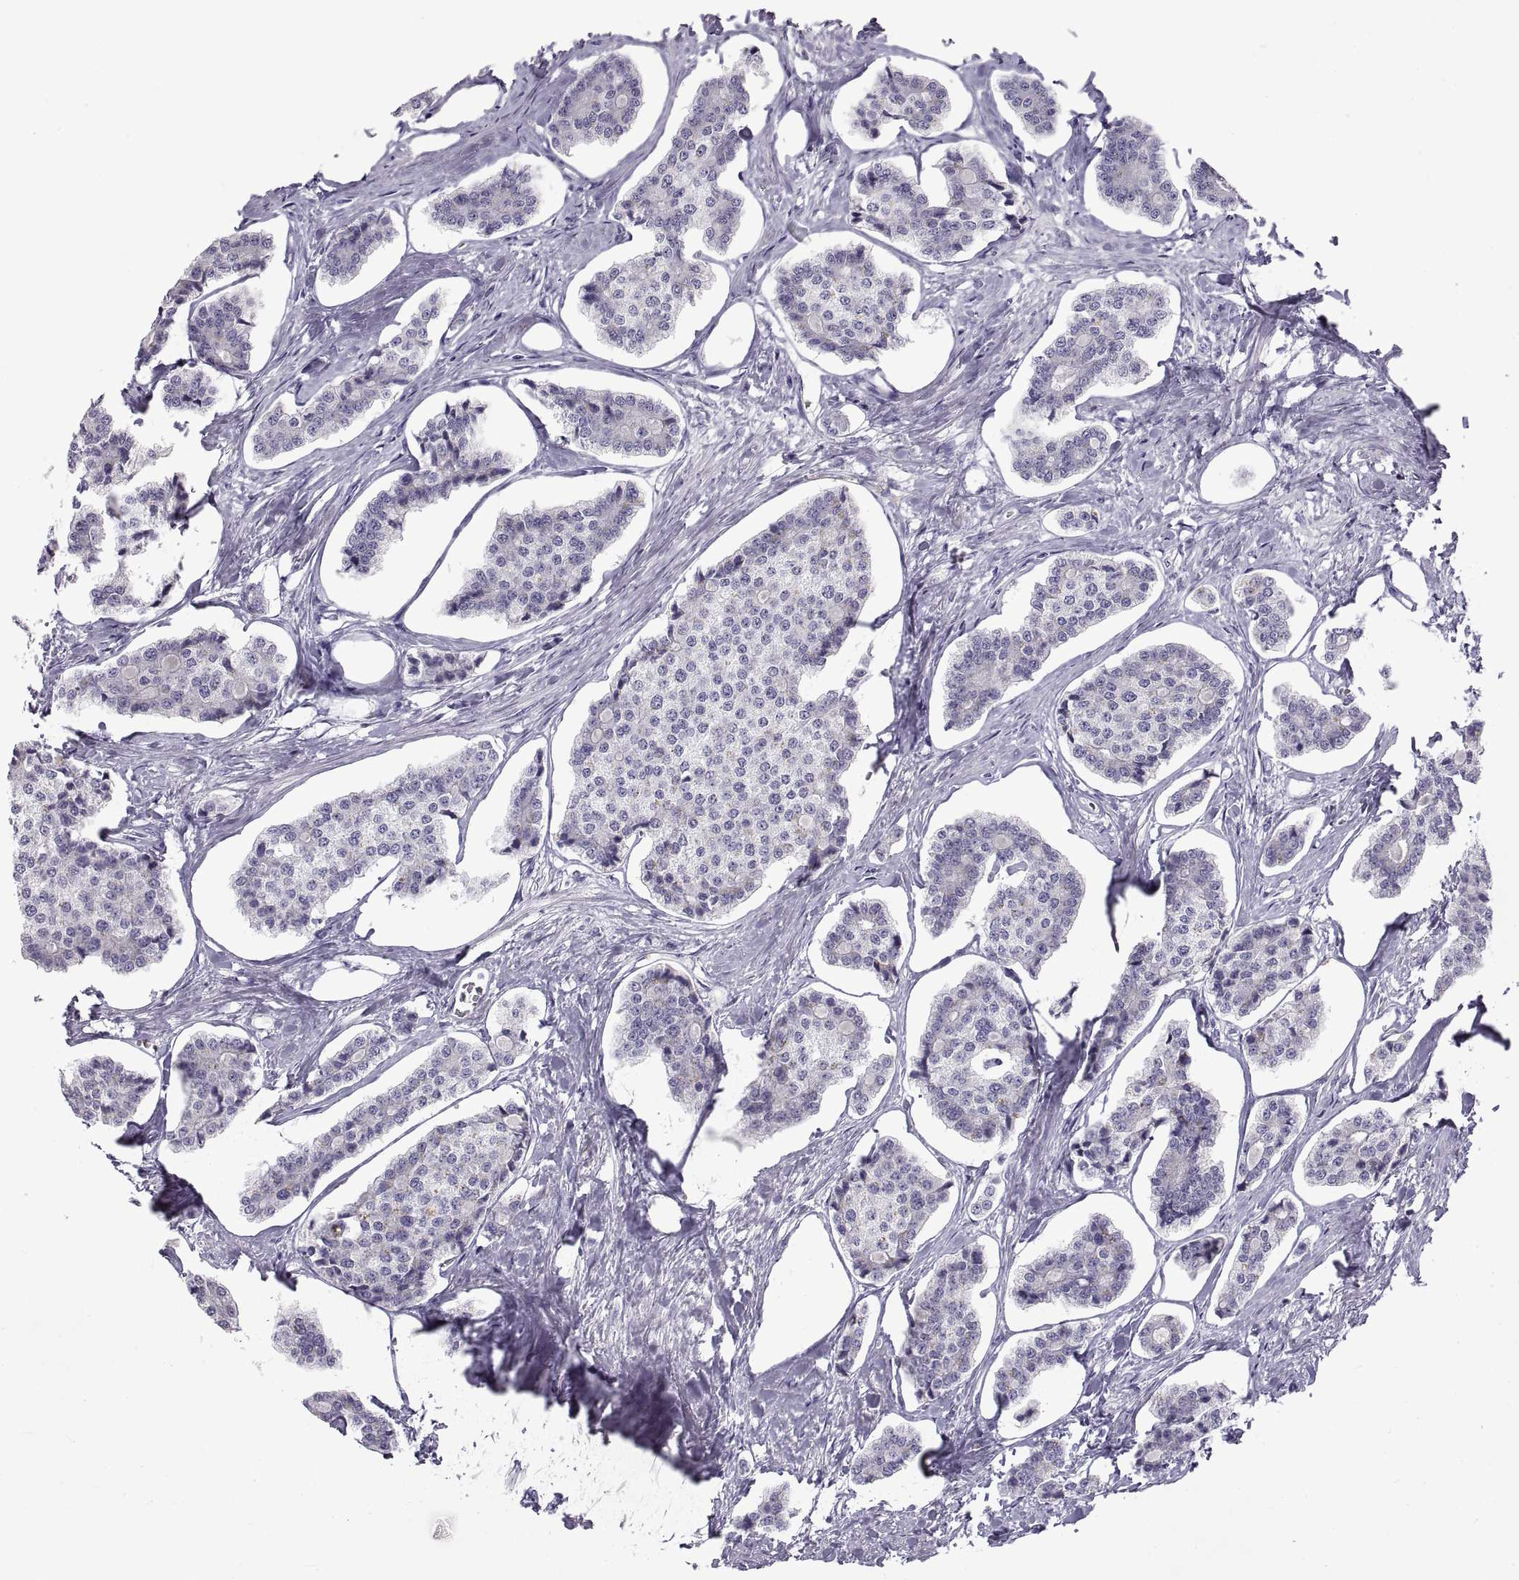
{"staining": {"intensity": "negative", "quantity": "none", "location": "none"}, "tissue": "carcinoid", "cell_type": "Tumor cells", "image_type": "cancer", "snomed": [{"axis": "morphology", "description": "Carcinoid, malignant, NOS"}, {"axis": "topography", "description": "Small intestine"}], "caption": "The photomicrograph reveals no significant expression in tumor cells of carcinoid.", "gene": "CRYBB3", "patient": {"sex": "female", "age": 65}}